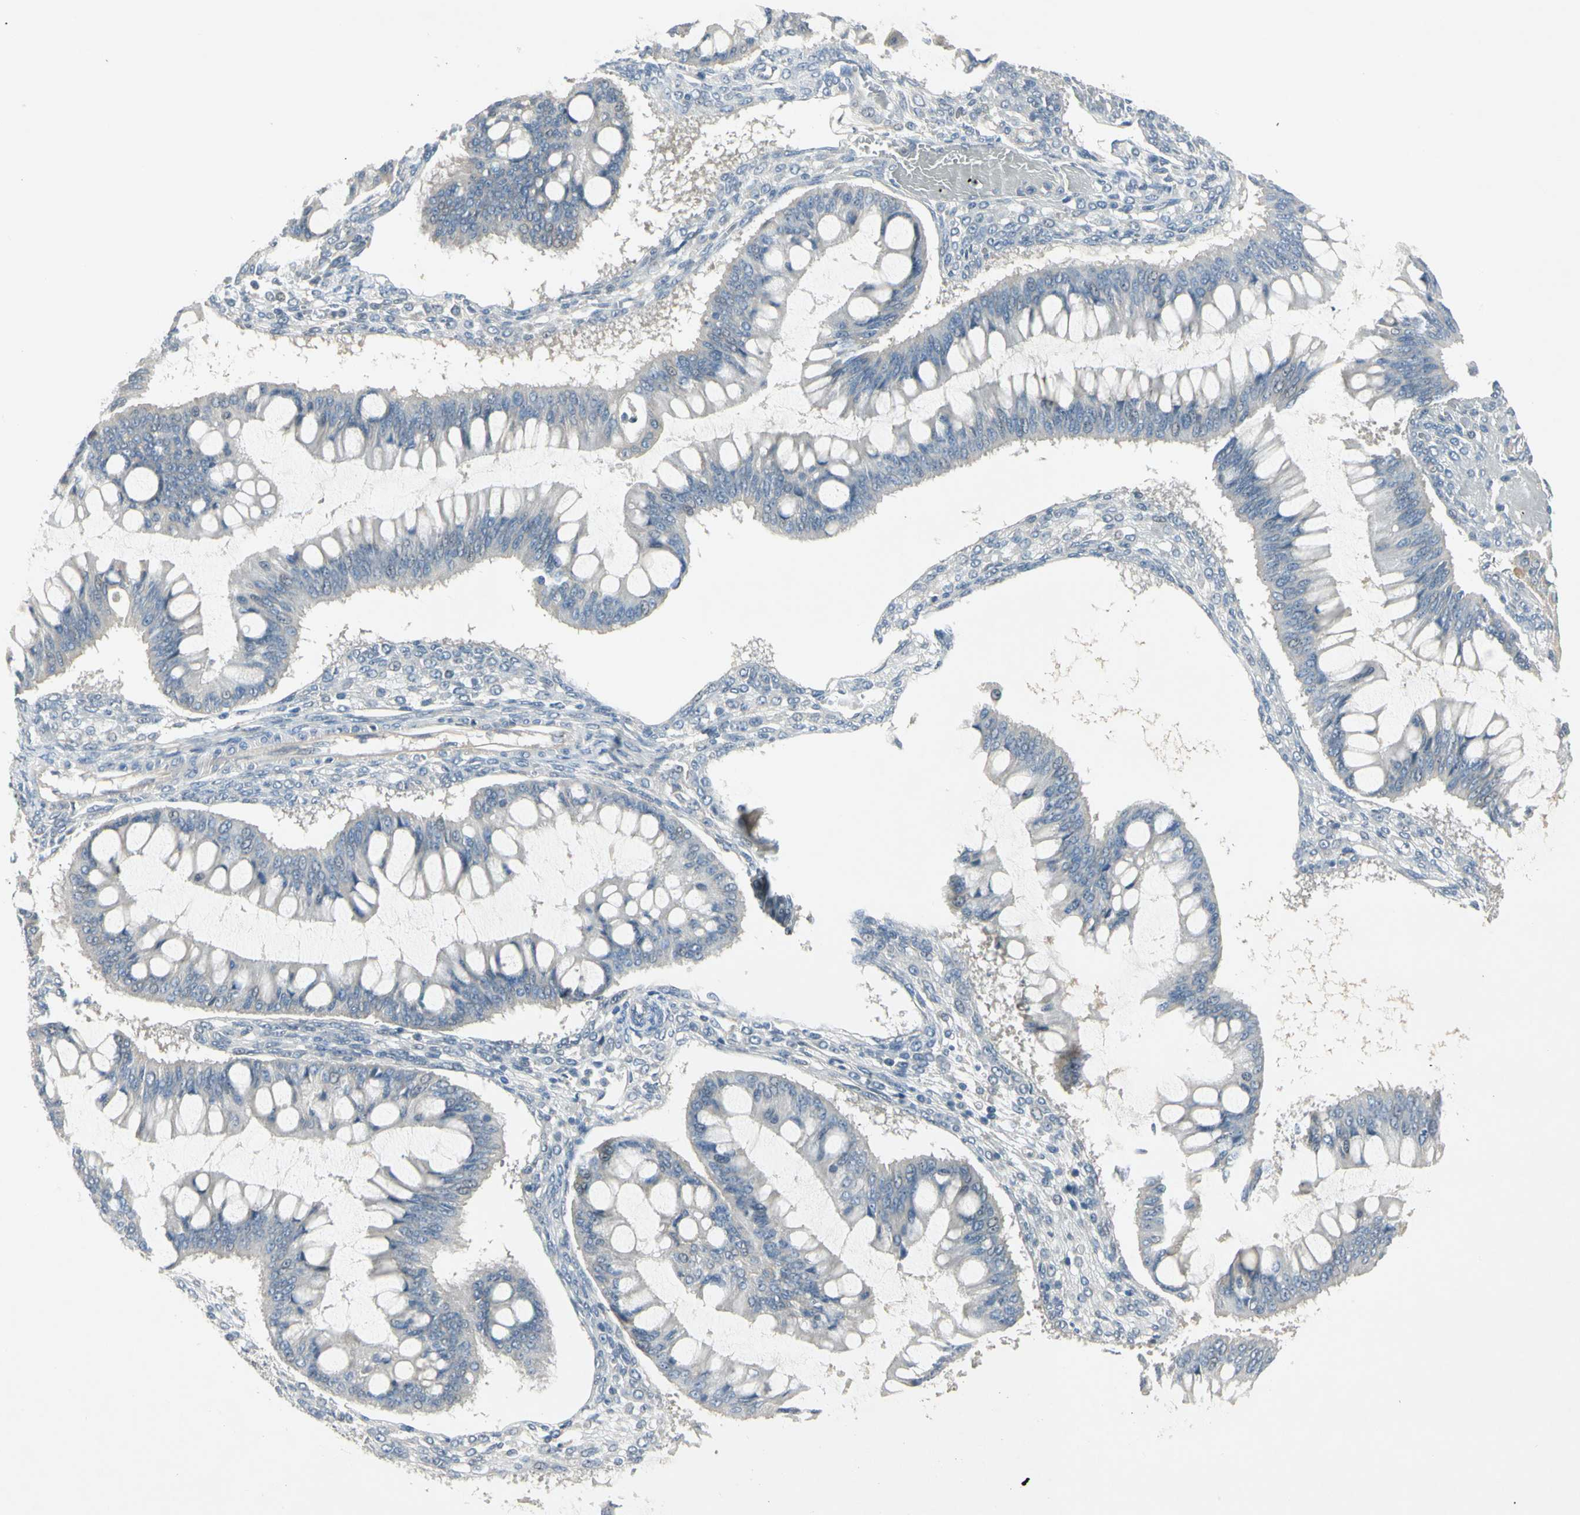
{"staining": {"intensity": "negative", "quantity": "none", "location": "none"}, "tissue": "ovarian cancer", "cell_type": "Tumor cells", "image_type": "cancer", "snomed": [{"axis": "morphology", "description": "Cystadenocarcinoma, mucinous, NOS"}, {"axis": "topography", "description": "Ovary"}], "caption": "Immunohistochemical staining of ovarian cancer reveals no significant expression in tumor cells.", "gene": "PRSS21", "patient": {"sex": "female", "age": 73}}